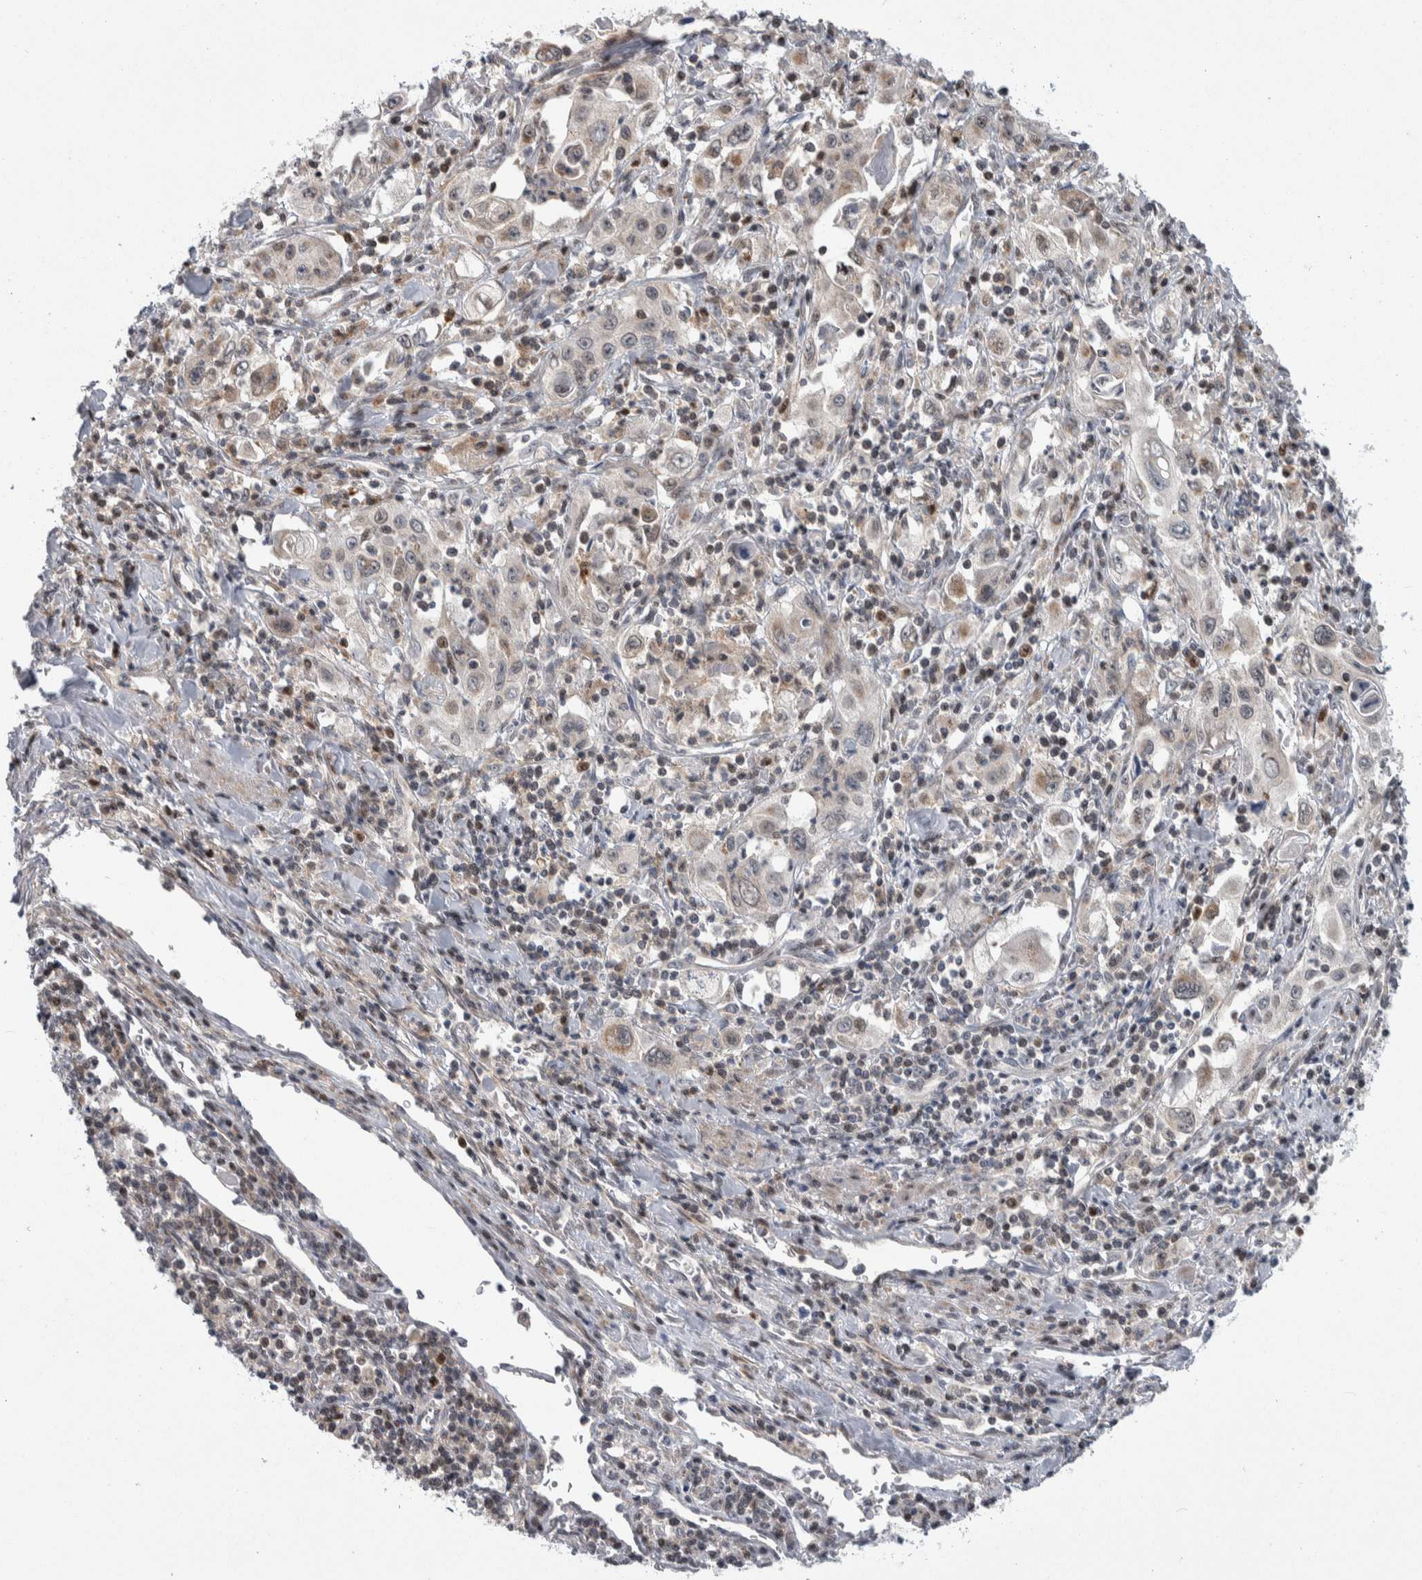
{"staining": {"intensity": "weak", "quantity": "<25%", "location": "cytoplasmic/membranous"}, "tissue": "pancreatic cancer", "cell_type": "Tumor cells", "image_type": "cancer", "snomed": [{"axis": "morphology", "description": "Adenocarcinoma, NOS"}, {"axis": "topography", "description": "Pancreas"}], "caption": "IHC micrograph of pancreatic cancer stained for a protein (brown), which reveals no expression in tumor cells.", "gene": "PTPA", "patient": {"sex": "male", "age": 70}}